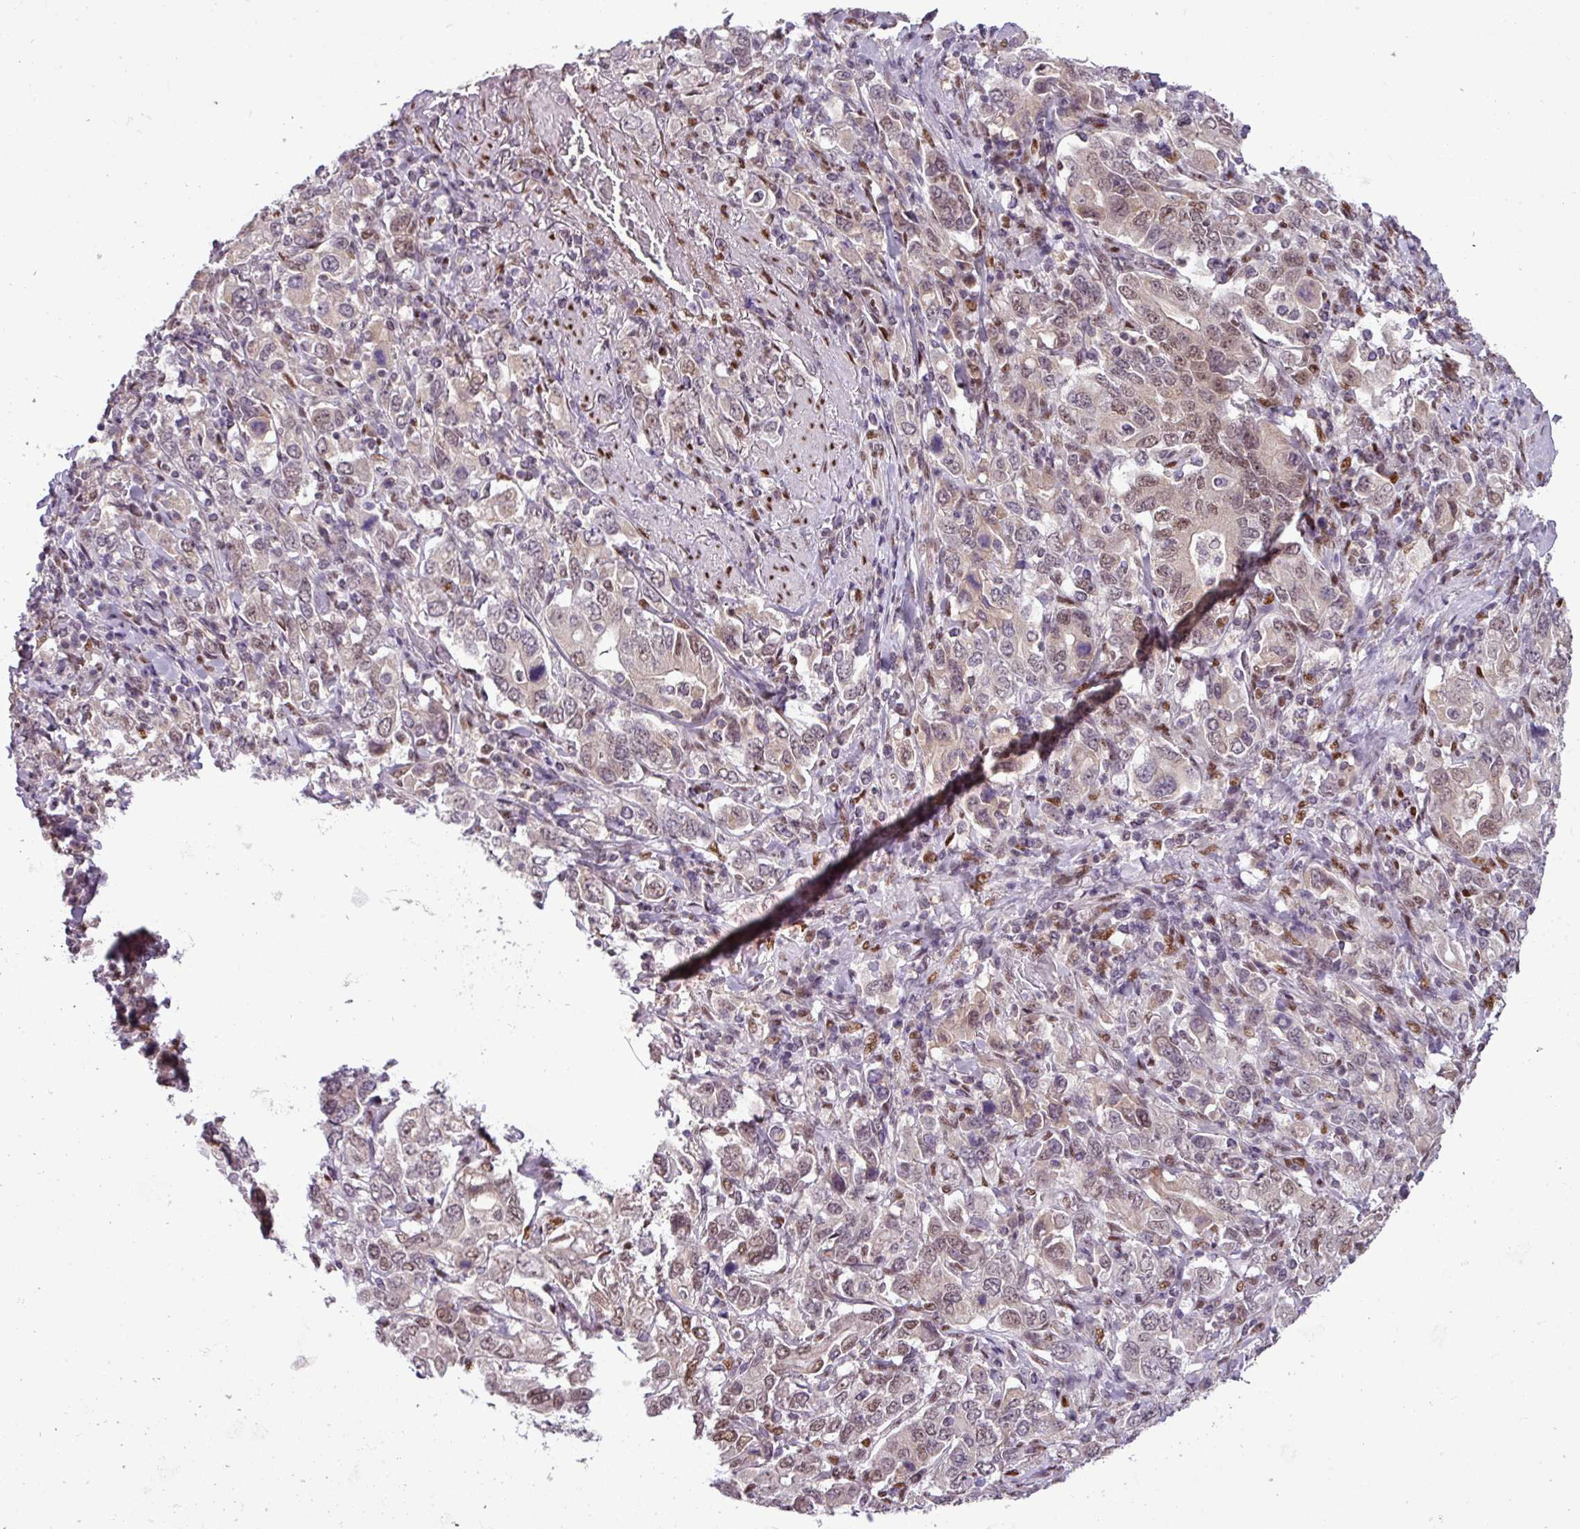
{"staining": {"intensity": "weak", "quantity": ">75%", "location": "nuclear"}, "tissue": "stomach cancer", "cell_type": "Tumor cells", "image_type": "cancer", "snomed": [{"axis": "morphology", "description": "Adenocarcinoma, NOS"}, {"axis": "topography", "description": "Stomach, upper"}, {"axis": "topography", "description": "Stomach"}], "caption": "Immunohistochemical staining of human stomach cancer (adenocarcinoma) demonstrates low levels of weak nuclear protein staining in about >75% of tumor cells.", "gene": "IRF2BPL", "patient": {"sex": "male", "age": 62}}